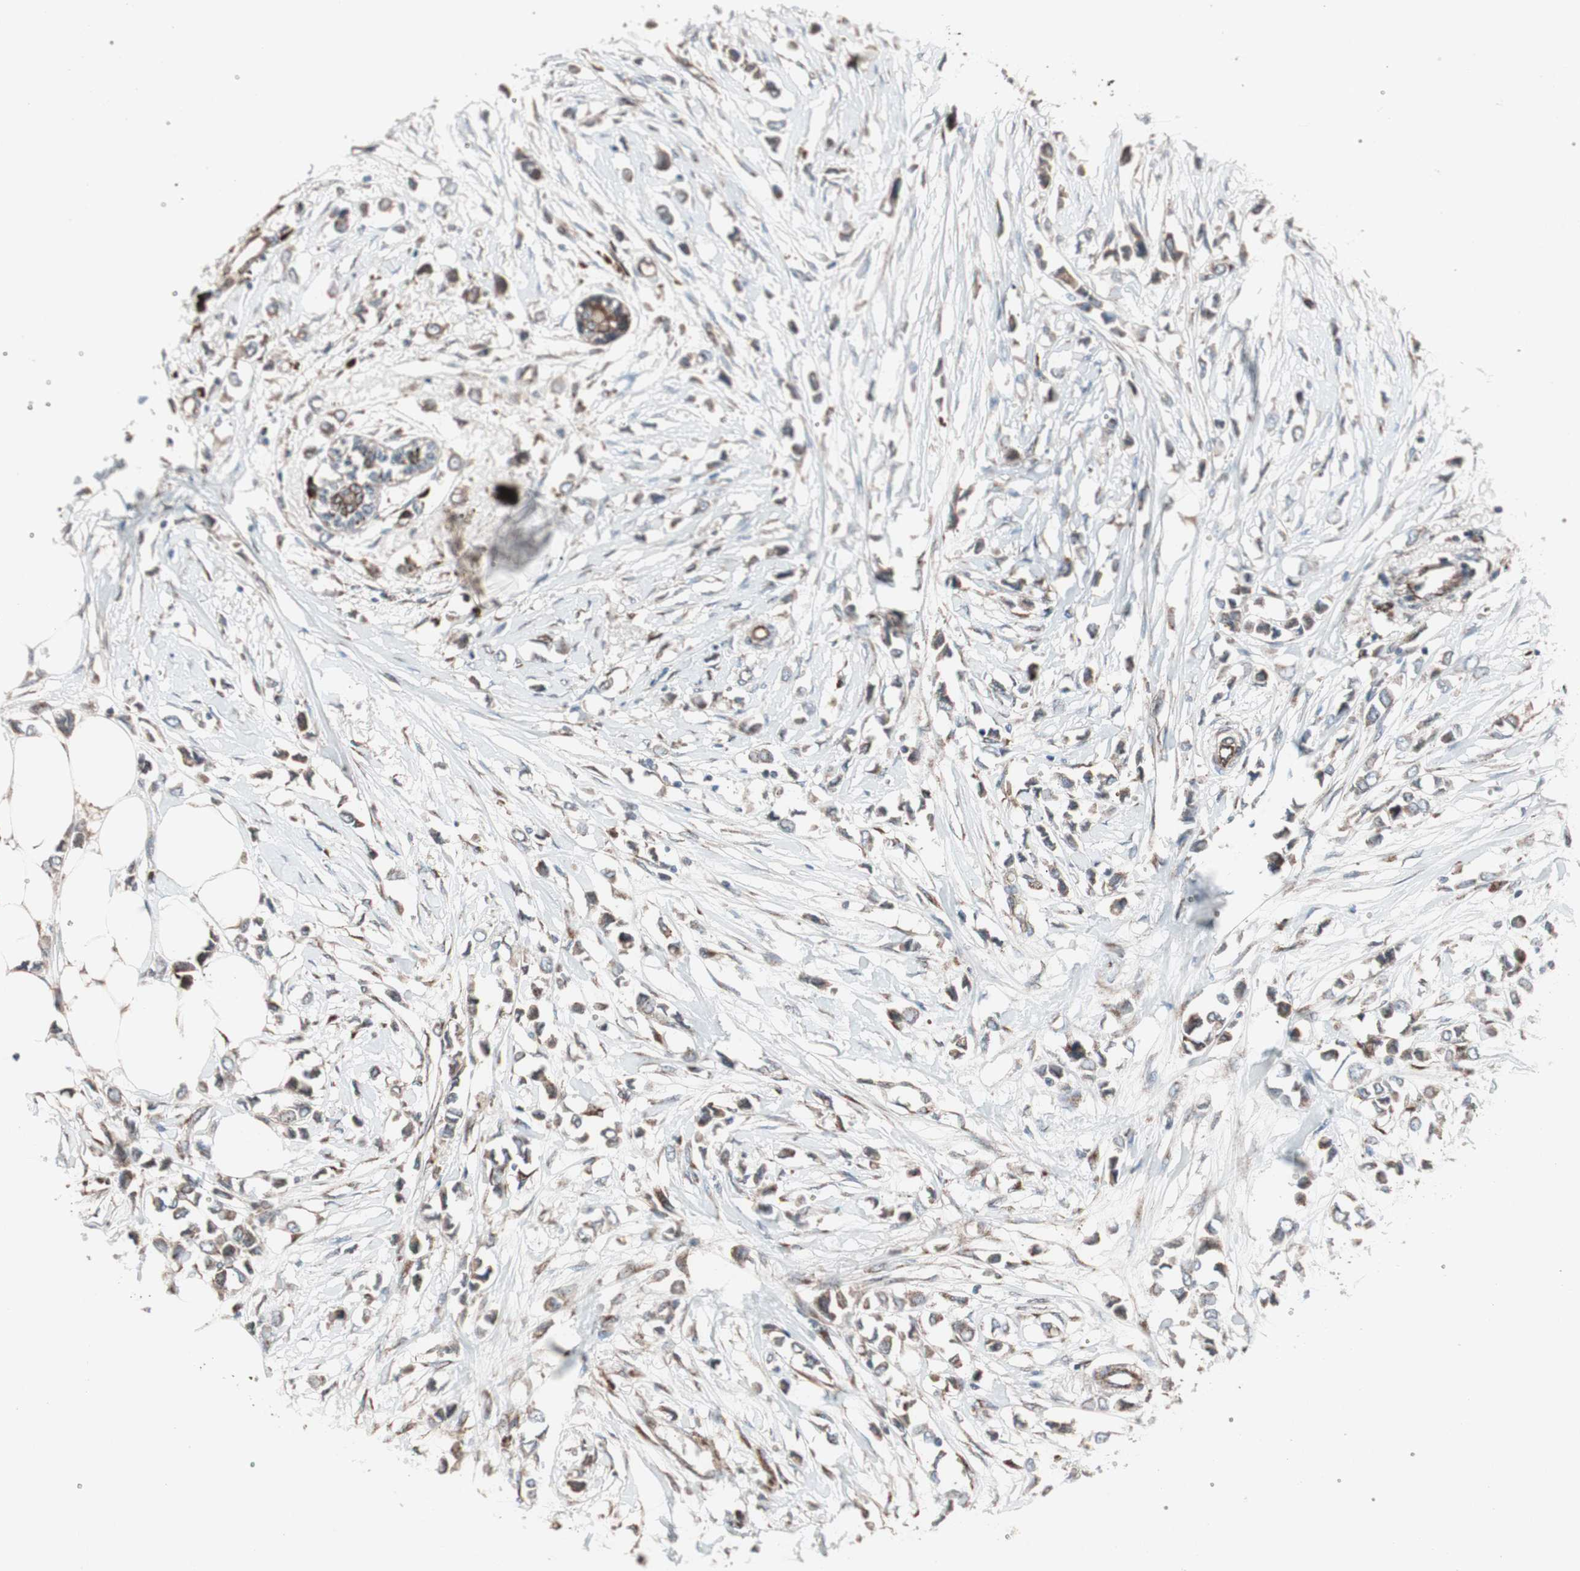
{"staining": {"intensity": "moderate", "quantity": ">75%", "location": "cytoplasmic/membranous"}, "tissue": "breast cancer", "cell_type": "Tumor cells", "image_type": "cancer", "snomed": [{"axis": "morphology", "description": "Lobular carcinoma"}, {"axis": "topography", "description": "Breast"}], "caption": "About >75% of tumor cells in breast cancer display moderate cytoplasmic/membranous protein staining as visualized by brown immunohistochemical staining.", "gene": "CCL14", "patient": {"sex": "female", "age": 51}}